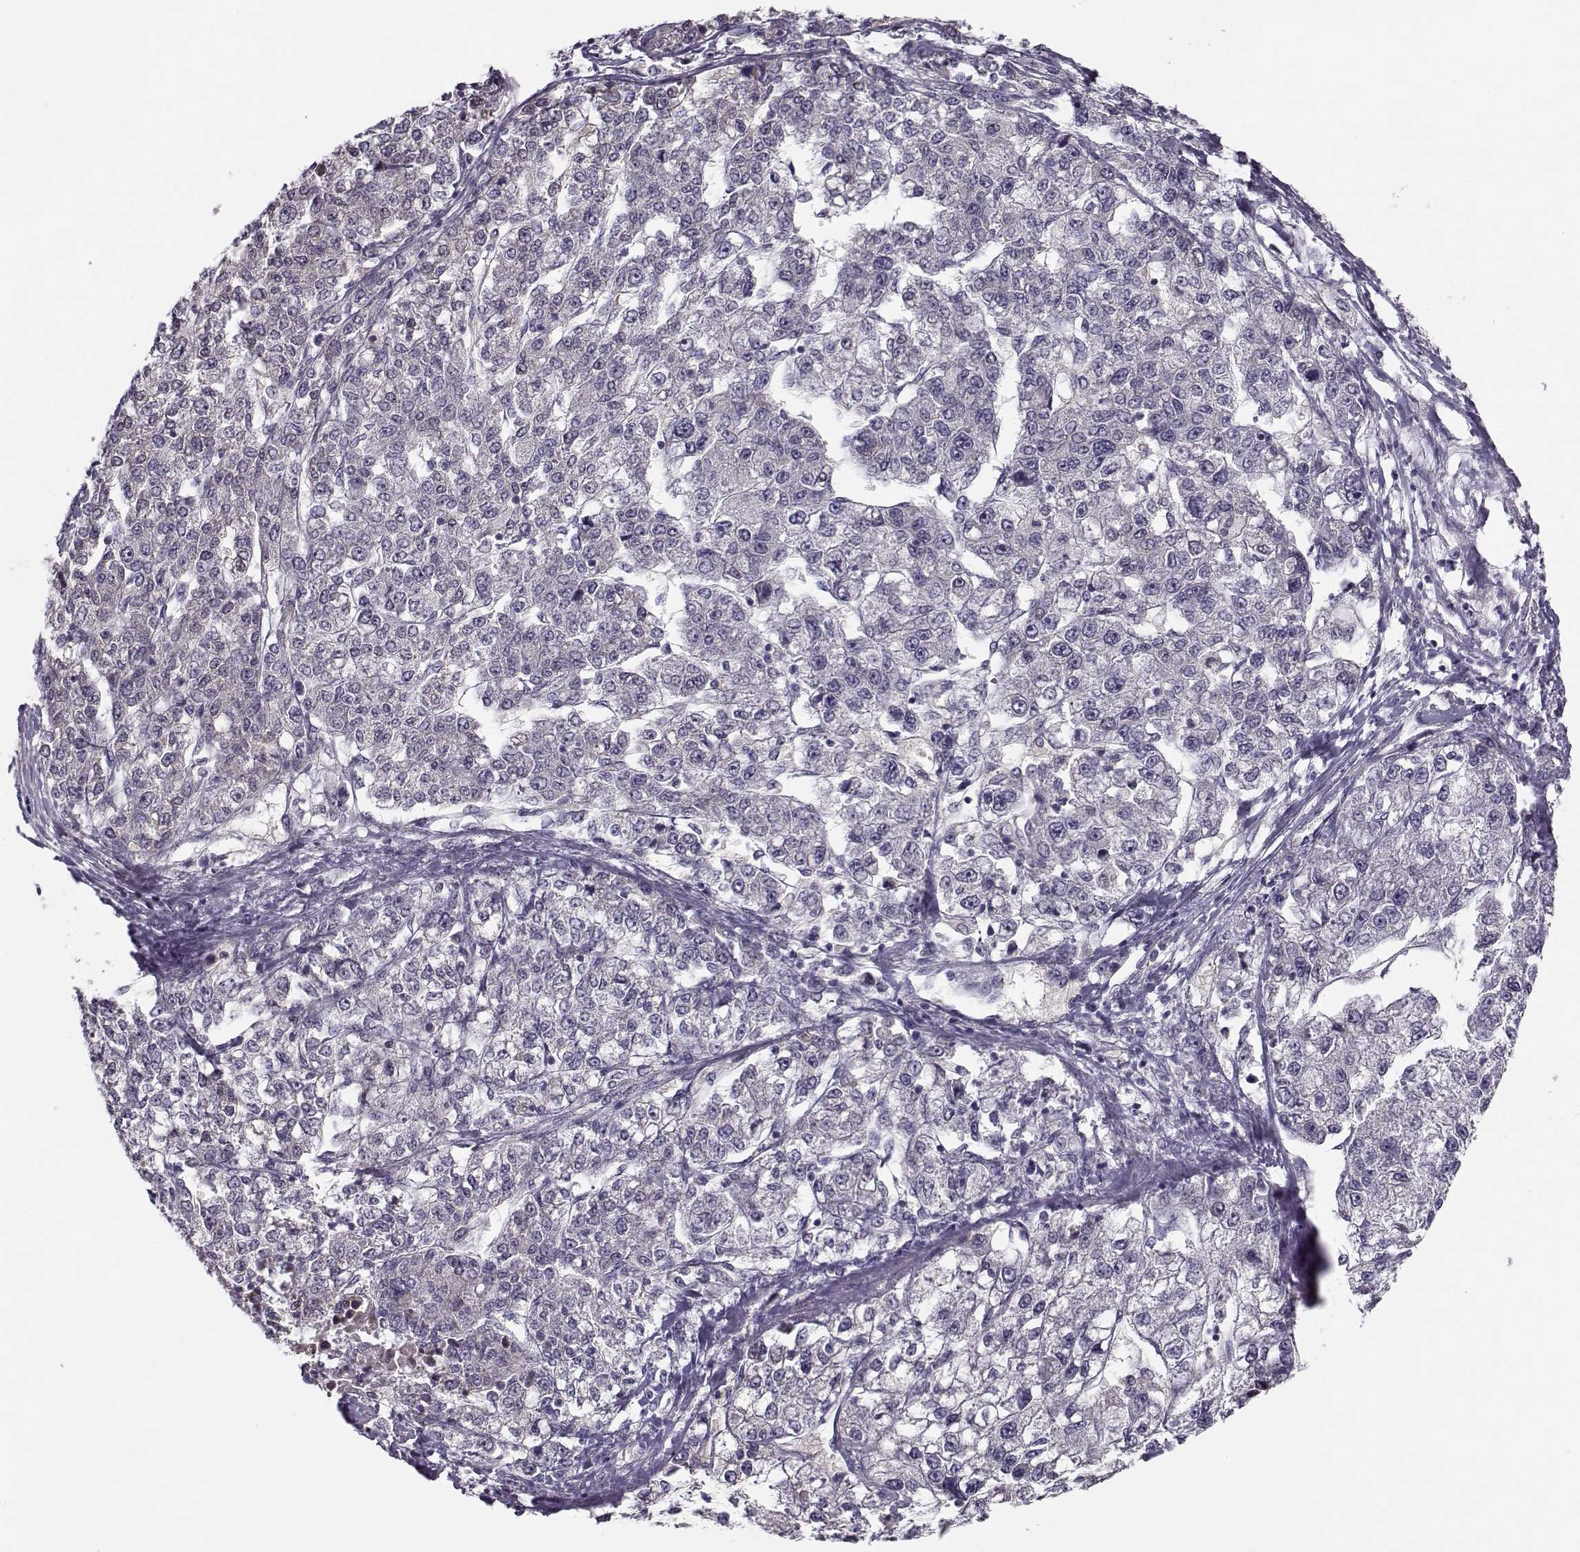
{"staining": {"intensity": "negative", "quantity": "none", "location": "none"}, "tissue": "liver cancer", "cell_type": "Tumor cells", "image_type": "cancer", "snomed": [{"axis": "morphology", "description": "Carcinoma, Hepatocellular, NOS"}, {"axis": "topography", "description": "Liver"}], "caption": "An image of liver cancer (hepatocellular carcinoma) stained for a protein exhibits no brown staining in tumor cells.", "gene": "SLC4A5", "patient": {"sex": "male", "age": 56}}